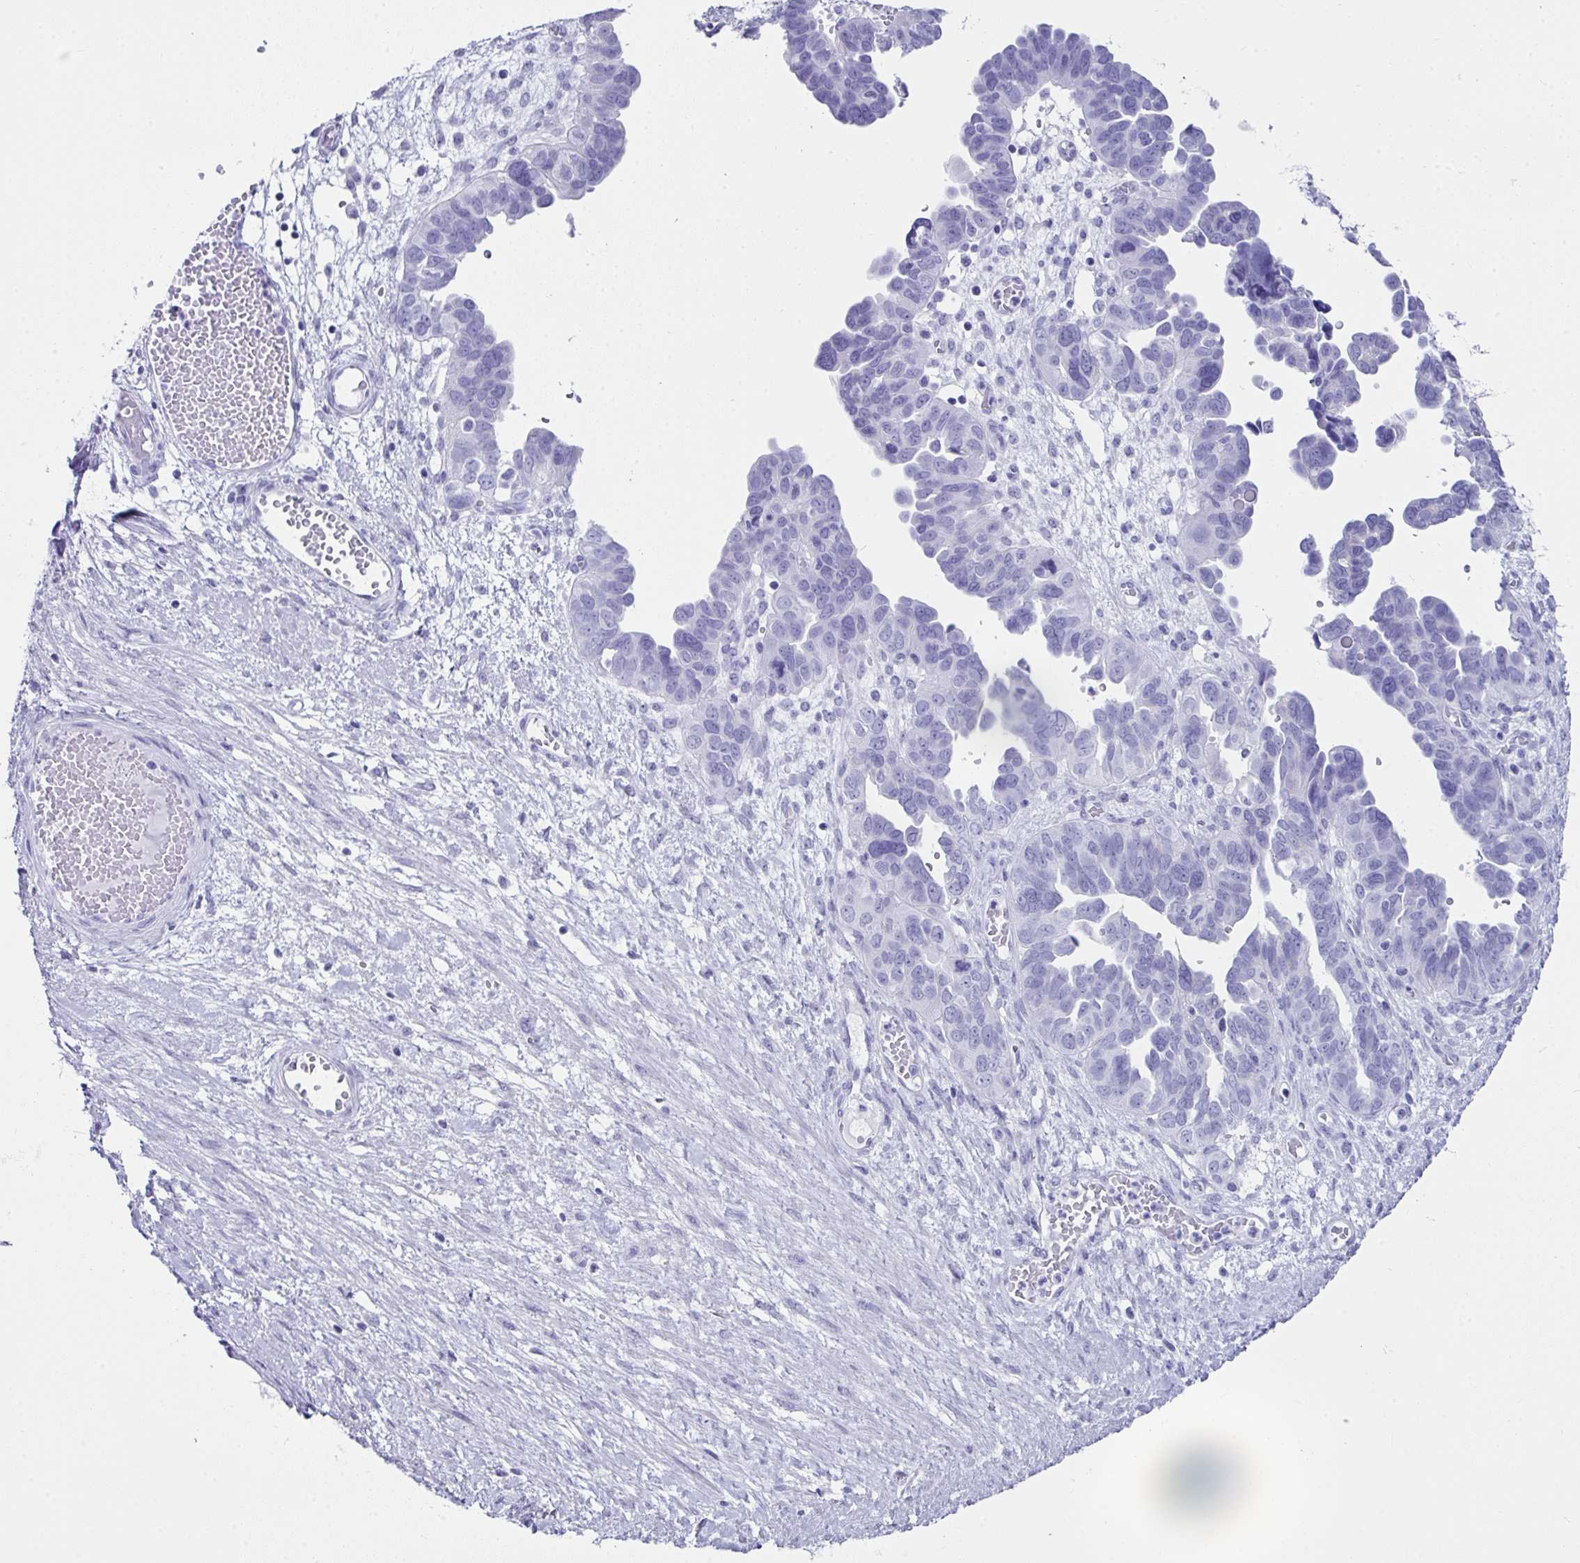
{"staining": {"intensity": "negative", "quantity": "none", "location": "none"}, "tissue": "ovarian cancer", "cell_type": "Tumor cells", "image_type": "cancer", "snomed": [{"axis": "morphology", "description": "Cystadenocarcinoma, serous, NOS"}, {"axis": "topography", "description": "Ovary"}], "caption": "There is no significant expression in tumor cells of ovarian cancer (serous cystadenocarcinoma).", "gene": "LGALS4", "patient": {"sex": "female", "age": 64}}